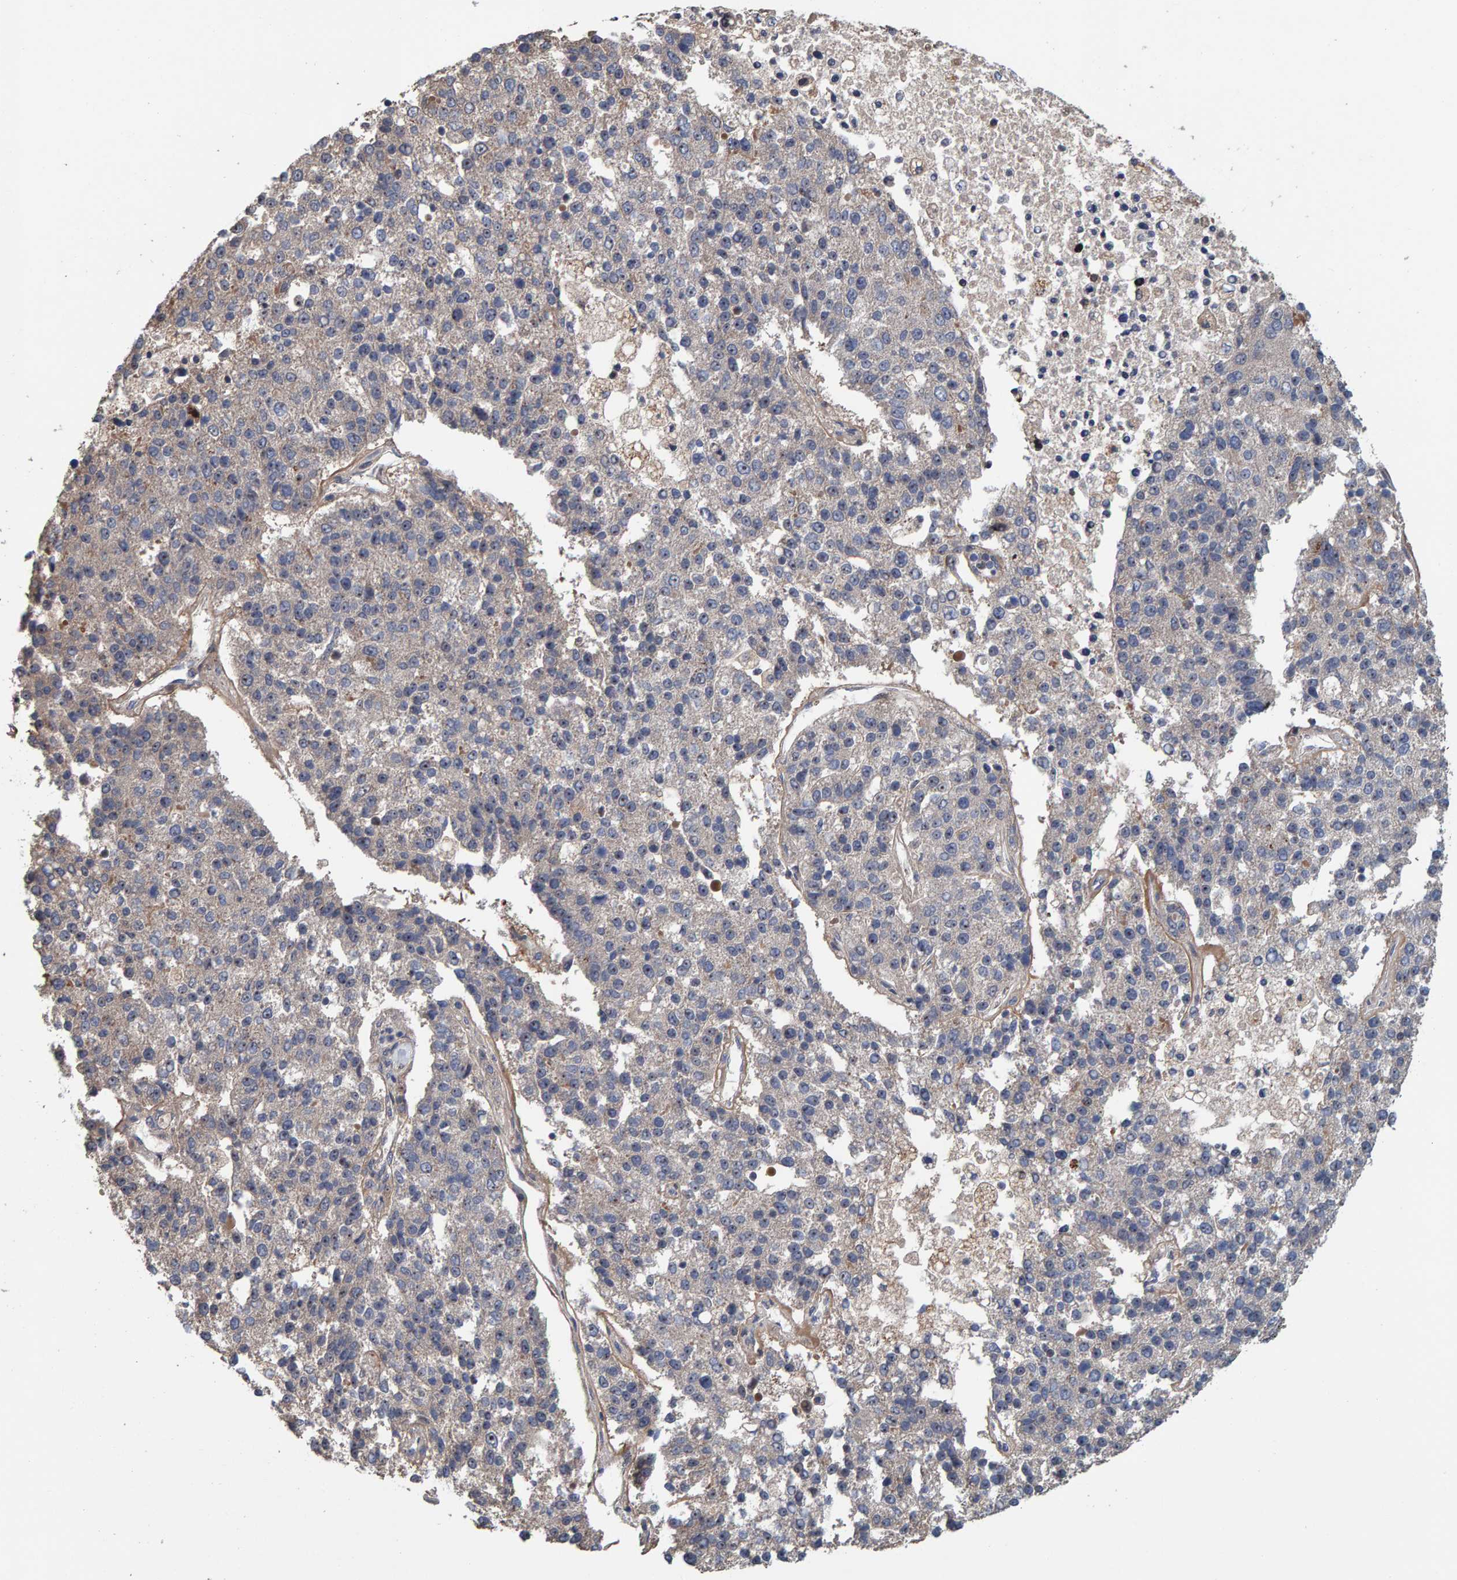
{"staining": {"intensity": "negative", "quantity": "none", "location": "none"}, "tissue": "pancreatic cancer", "cell_type": "Tumor cells", "image_type": "cancer", "snomed": [{"axis": "morphology", "description": "Adenocarcinoma, NOS"}, {"axis": "topography", "description": "Pancreas"}], "caption": "Tumor cells are negative for brown protein staining in pancreatic cancer (adenocarcinoma).", "gene": "CCDC25", "patient": {"sex": "female", "age": 61}}